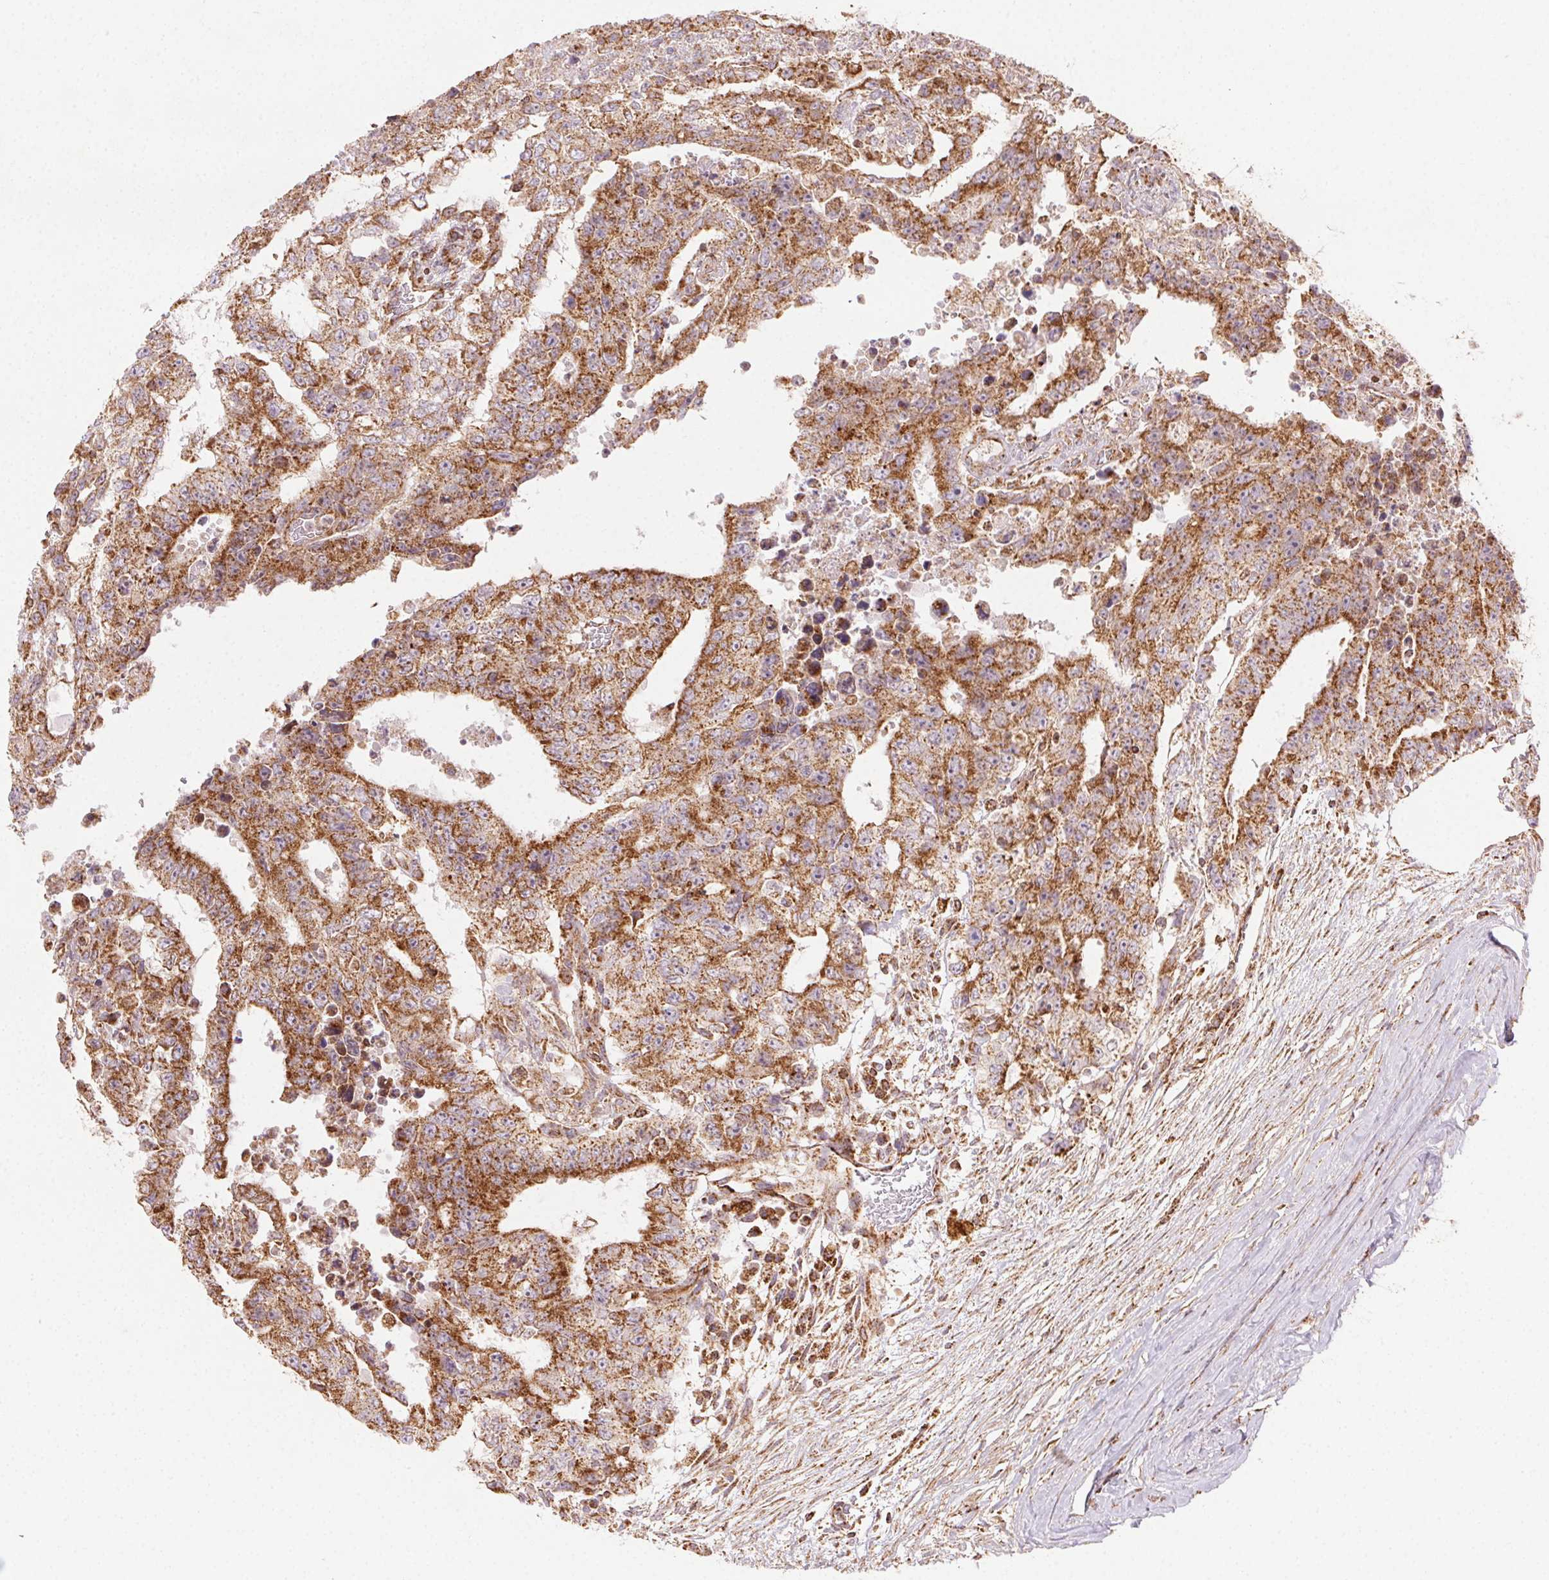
{"staining": {"intensity": "strong", "quantity": ">75%", "location": "cytoplasmic/membranous"}, "tissue": "testis cancer", "cell_type": "Tumor cells", "image_type": "cancer", "snomed": [{"axis": "morphology", "description": "Carcinoma, Embryonal, NOS"}, {"axis": "topography", "description": "Testis"}], "caption": "High-power microscopy captured an immunohistochemistry (IHC) histopathology image of testis embryonal carcinoma, revealing strong cytoplasmic/membranous staining in approximately >75% of tumor cells.", "gene": "CLPB", "patient": {"sex": "male", "age": 24}}